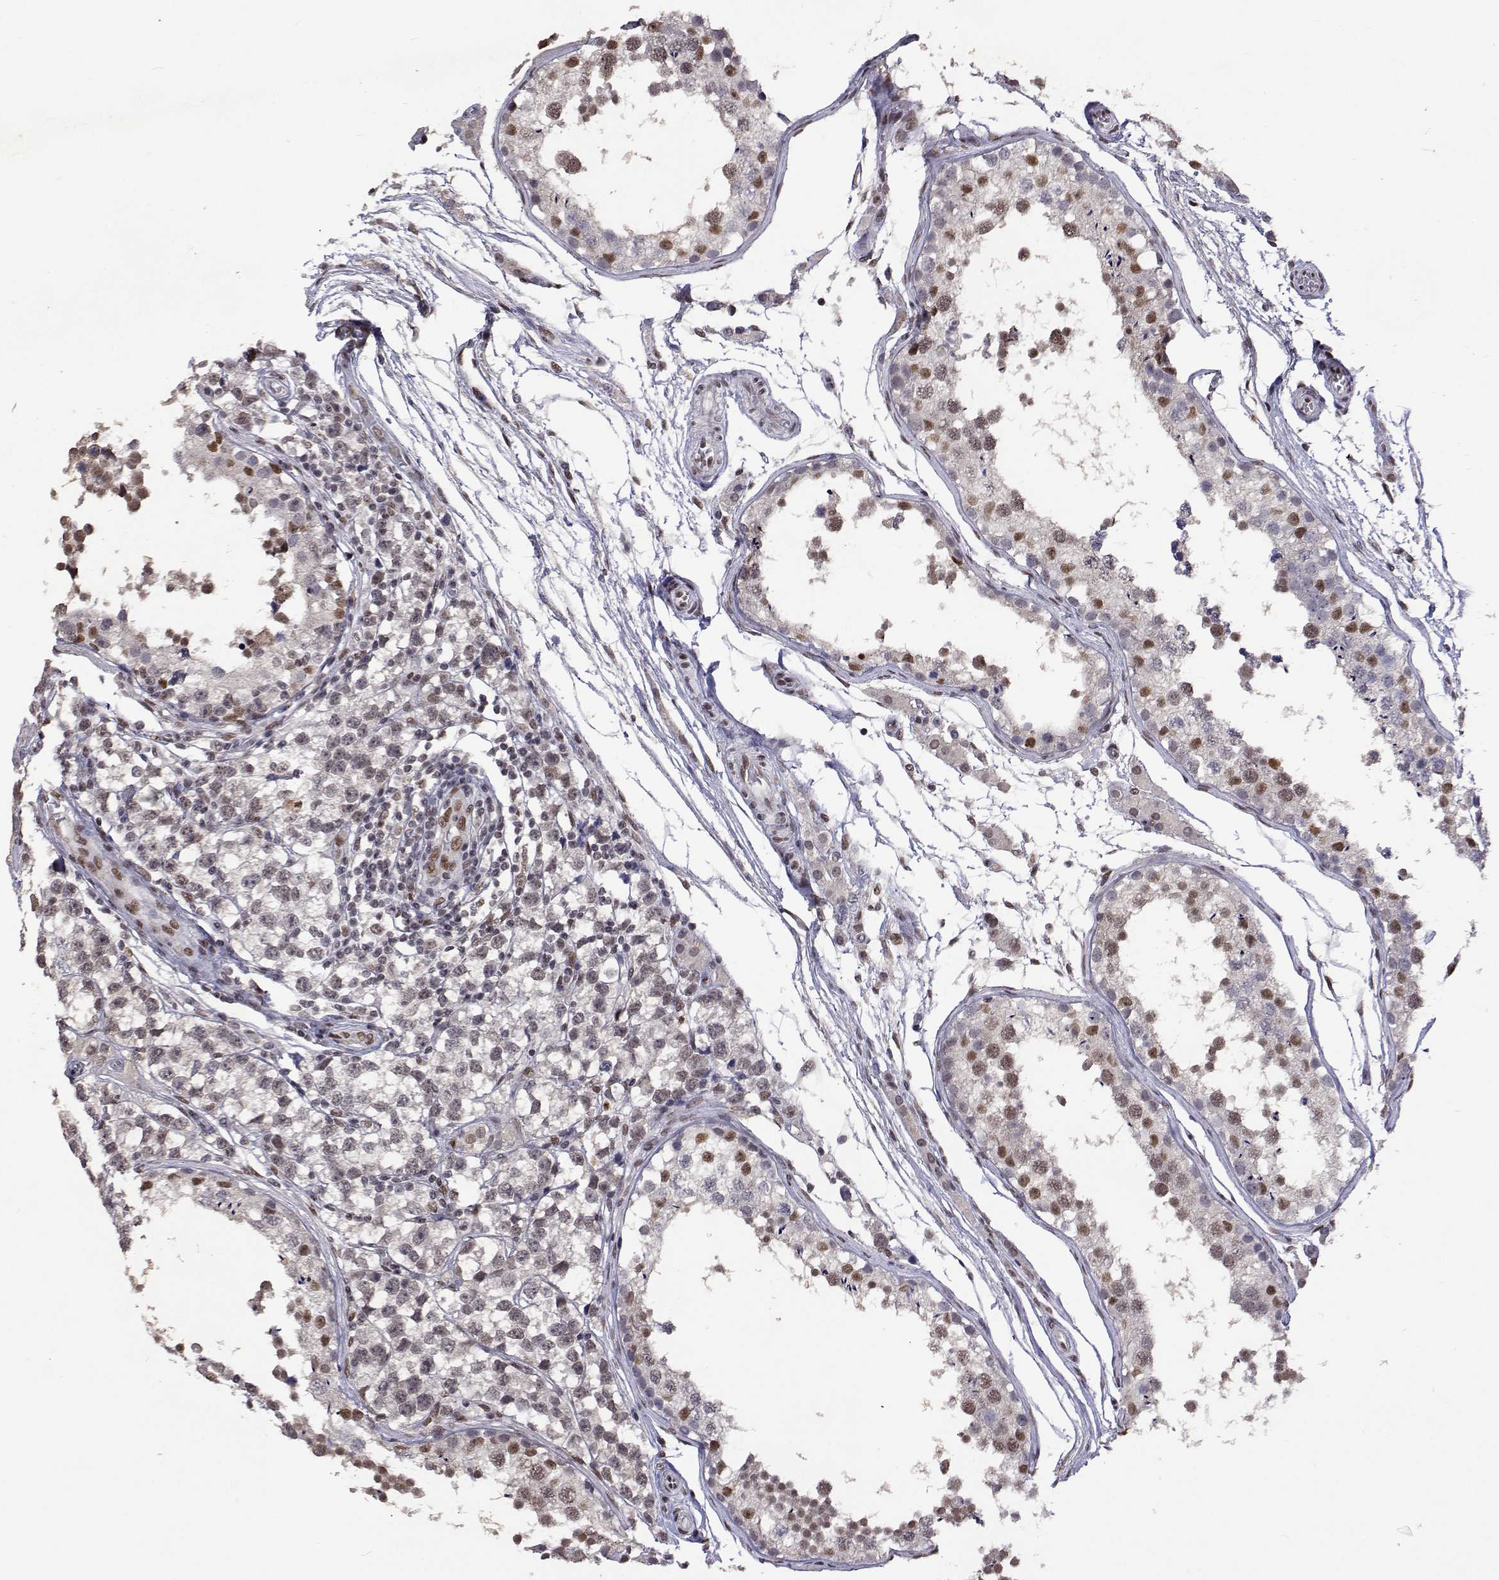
{"staining": {"intensity": "moderate", "quantity": "25%-75%", "location": "nuclear"}, "tissue": "testis", "cell_type": "Cells in seminiferous ducts", "image_type": "normal", "snomed": [{"axis": "morphology", "description": "Normal tissue, NOS"}, {"axis": "morphology", "description": "Seminoma, NOS"}, {"axis": "topography", "description": "Testis"}], "caption": "Immunohistochemical staining of unremarkable human testis reveals moderate nuclear protein positivity in about 25%-75% of cells in seminiferous ducts.", "gene": "HNRNPA0", "patient": {"sex": "male", "age": 29}}